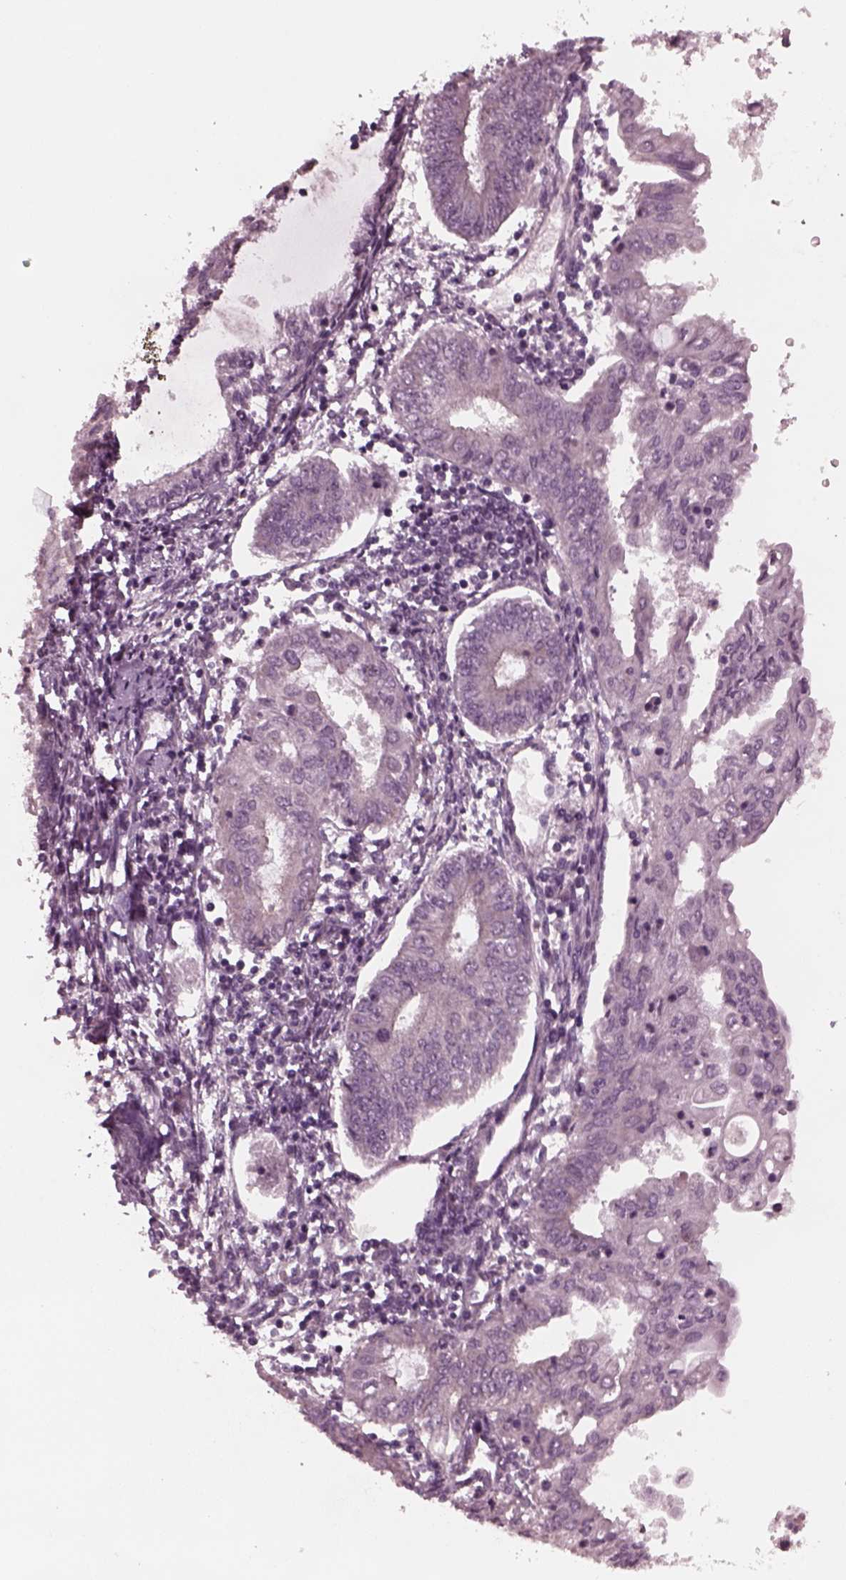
{"staining": {"intensity": "negative", "quantity": "none", "location": "none"}, "tissue": "endometrial cancer", "cell_type": "Tumor cells", "image_type": "cancer", "snomed": [{"axis": "morphology", "description": "Adenocarcinoma, NOS"}, {"axis": "topography", "description": "Endometrium"}], "caption": "Immunohistochemistry photomicrograph of human adenocarcinoma (endometrial) stained for a protein (brown), which shows no staining in tumor cells.", "gene": "TUBG1", "patient": {"sex": "female", "age": 68}}